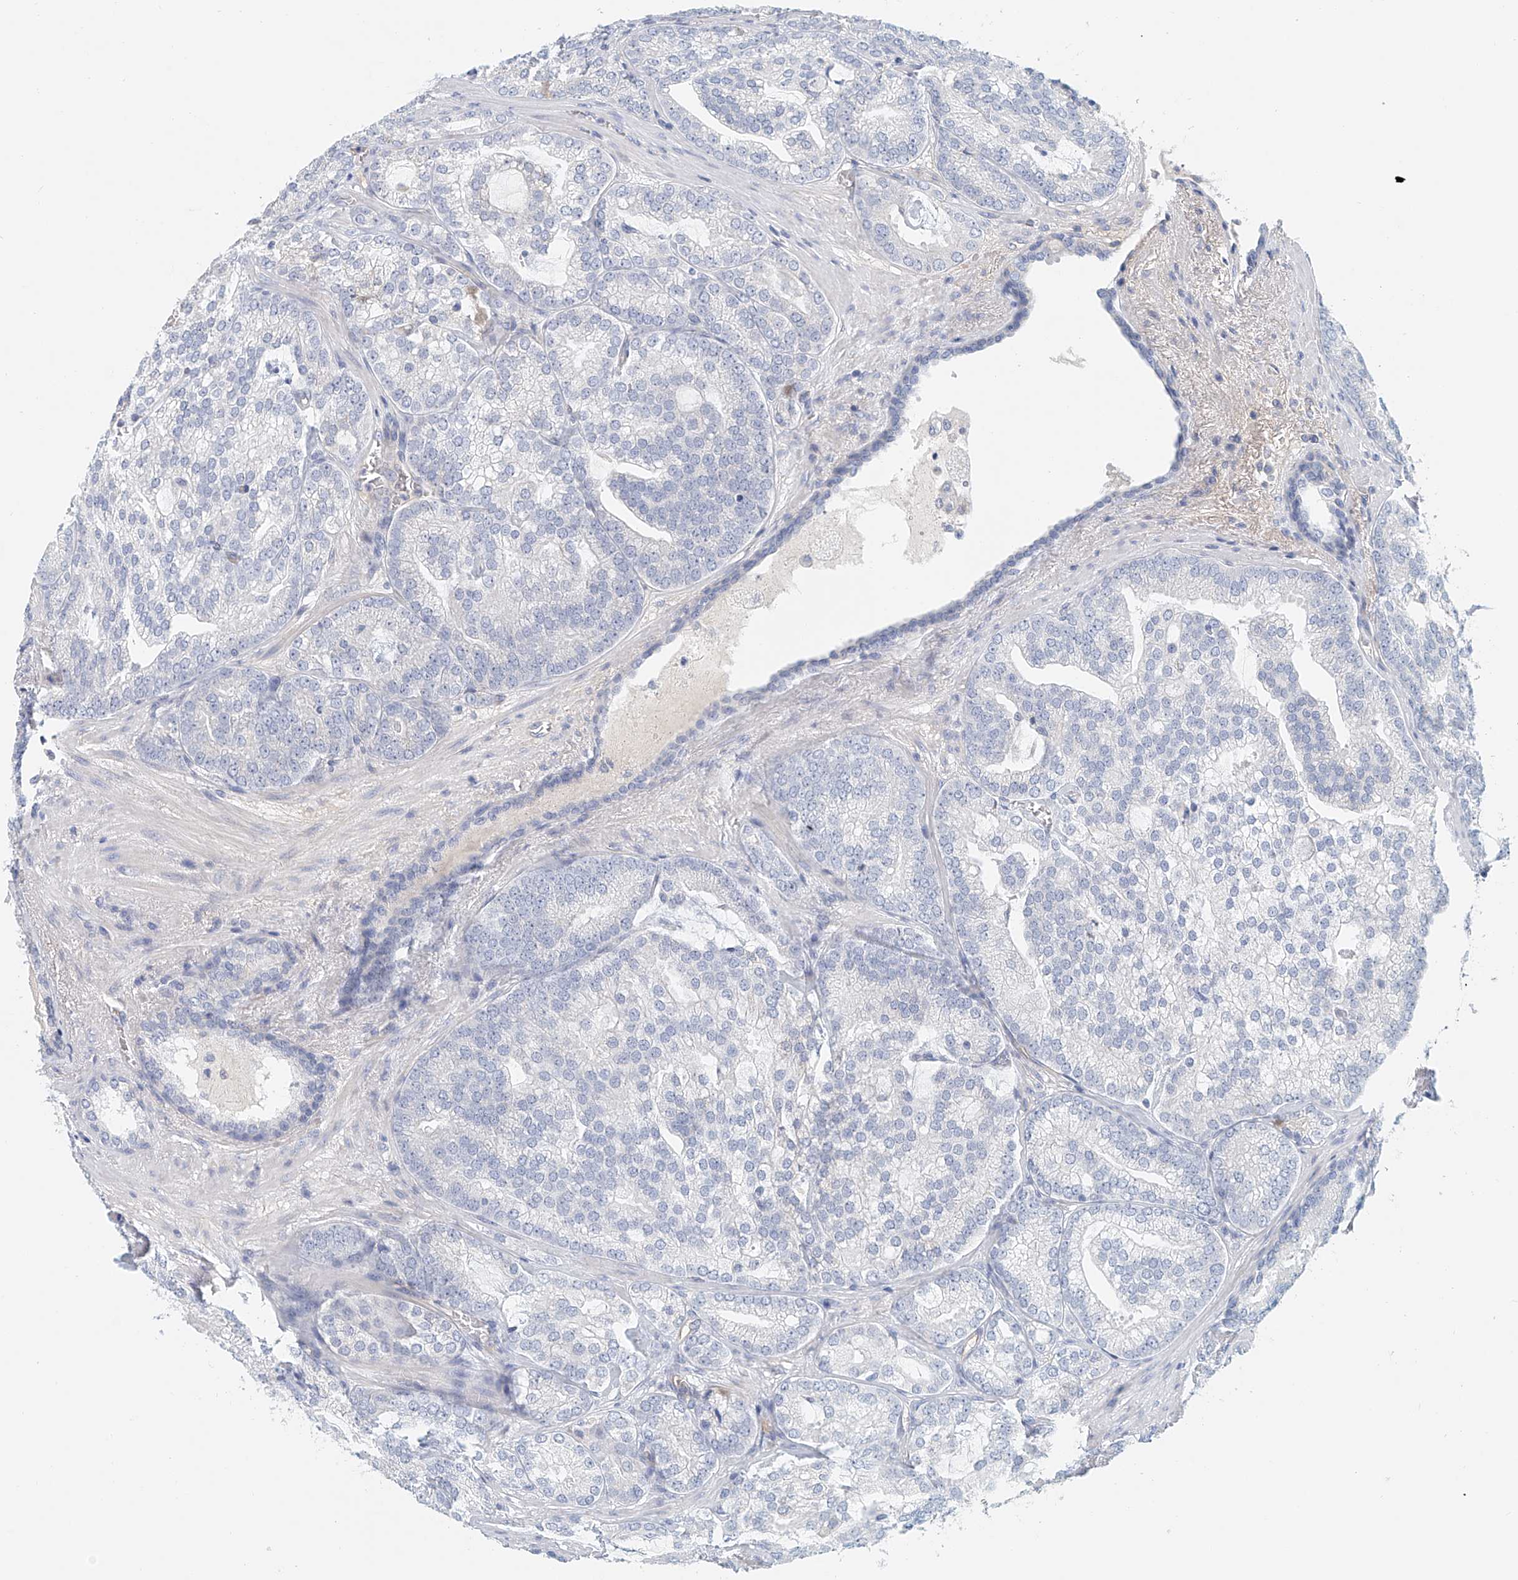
{"staining": {"intensity": "negative", "quantity": "none", "location": "none"}, "tissue": "prostate cancer", "cell_type": "Tumor cells", "image_type": "cancer", "snomed": [{"axis": "morphology", "description": "Normal morphology"}, {"axis": "morphology", "description": "Adenocarcinoma, Low grade"}, {"axis": "topography", "description": "Prostate"}], "caption": "Immunohistochemical staining of human adenocarcinoma (low-grade) (prostate) displays no significant staining in tumor cells.", "gene": "FRYL", "patient": {"sex": "male", "age": 72}}